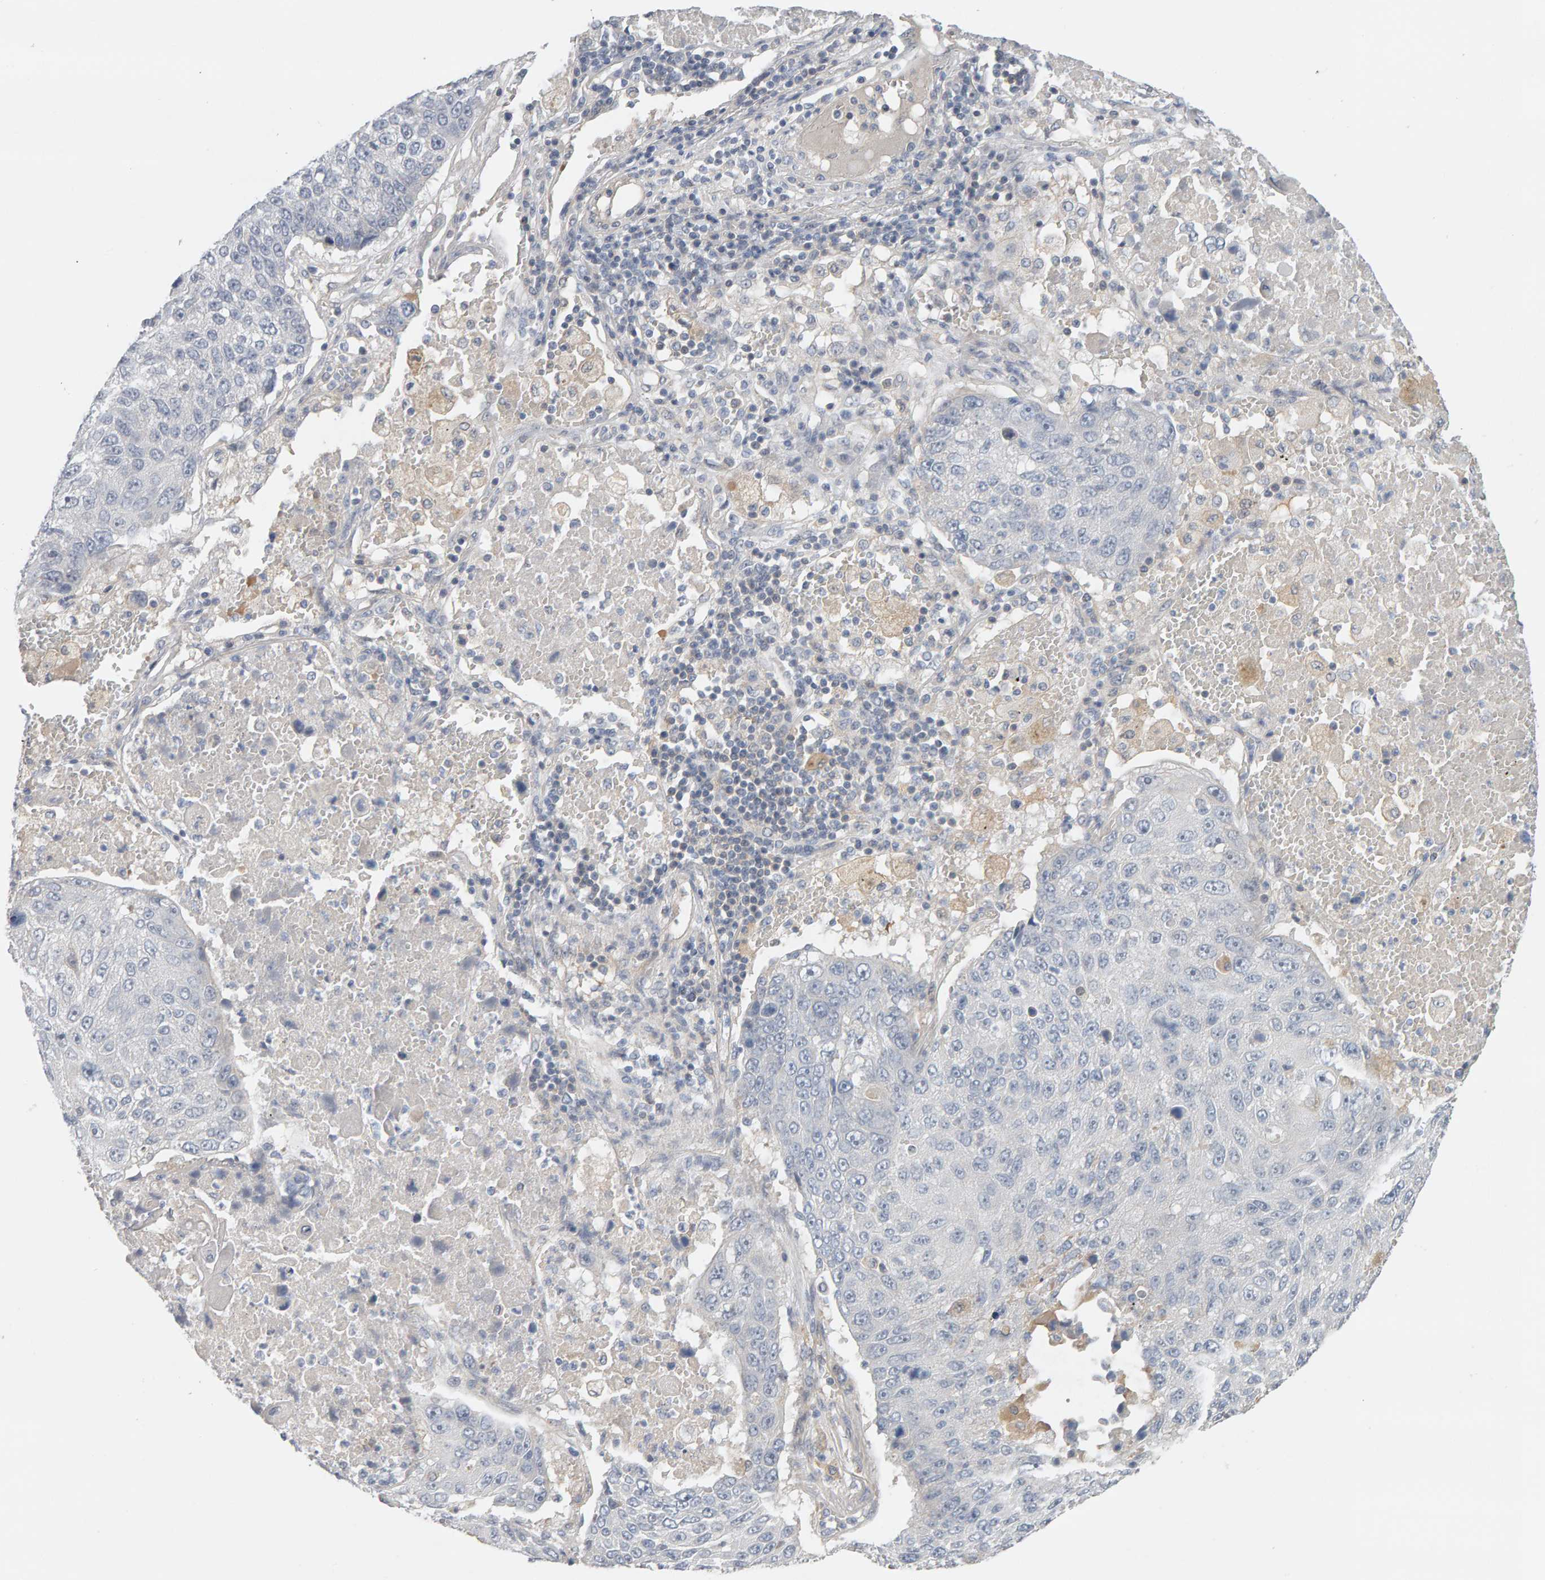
{"staining": {"intensity": "negative", "quantity": "none", "location": "none"}, "tissue": "lung cancer", "cell_type": "Tumor cells", "image_type": "cancer", "snomed": [{"axis": "morphology", "description": "Squamous cell carcinoma, NOS"}, {"axis": "topography", "description": "Lung"}], "caption": "Immunohistochemistry (IHC) of lung cancer demonstrates no staining in tumor cells.", "gene": "GFUS", "patient": {"sex": "male", "age": 61}}